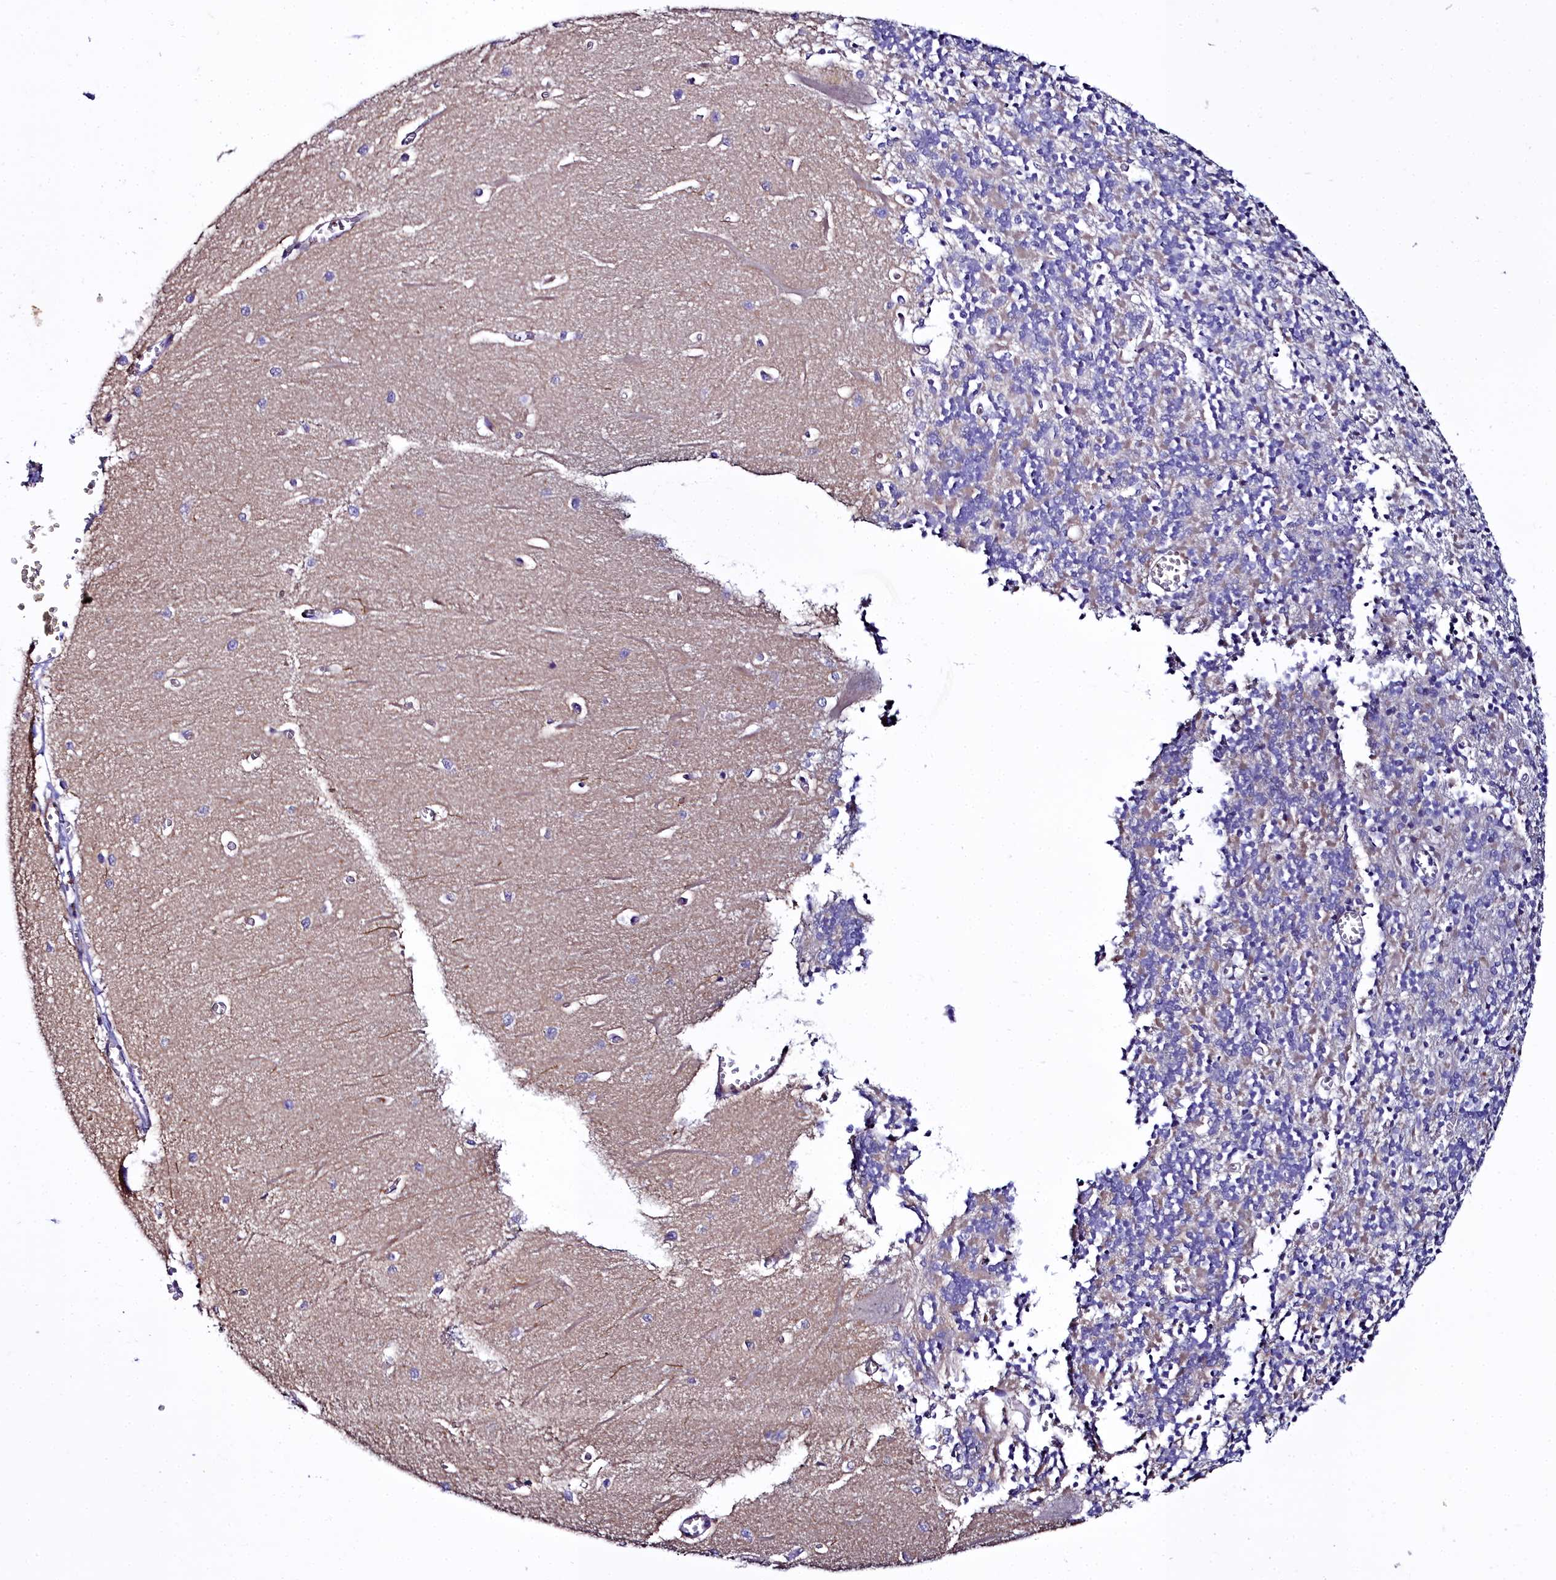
{"staining": {"intensity": "negative", "quantity": "none", "location": "none"}, "tissue": "cerebellum", "cell_type": "Cells in granular layer", "image_type": "normal", "snomed": [{"axis": "morphology", "description": "Normal tissue, NOS"}, {"axis": "topography", "description": "Cerebellum"}], "caption": "Normal cerebellum was stained to show a protein in brown. There is no significant positivity in cells in granular layer.", "gene": "FADS3", "patient": {"sex": "male", "age": 37}}